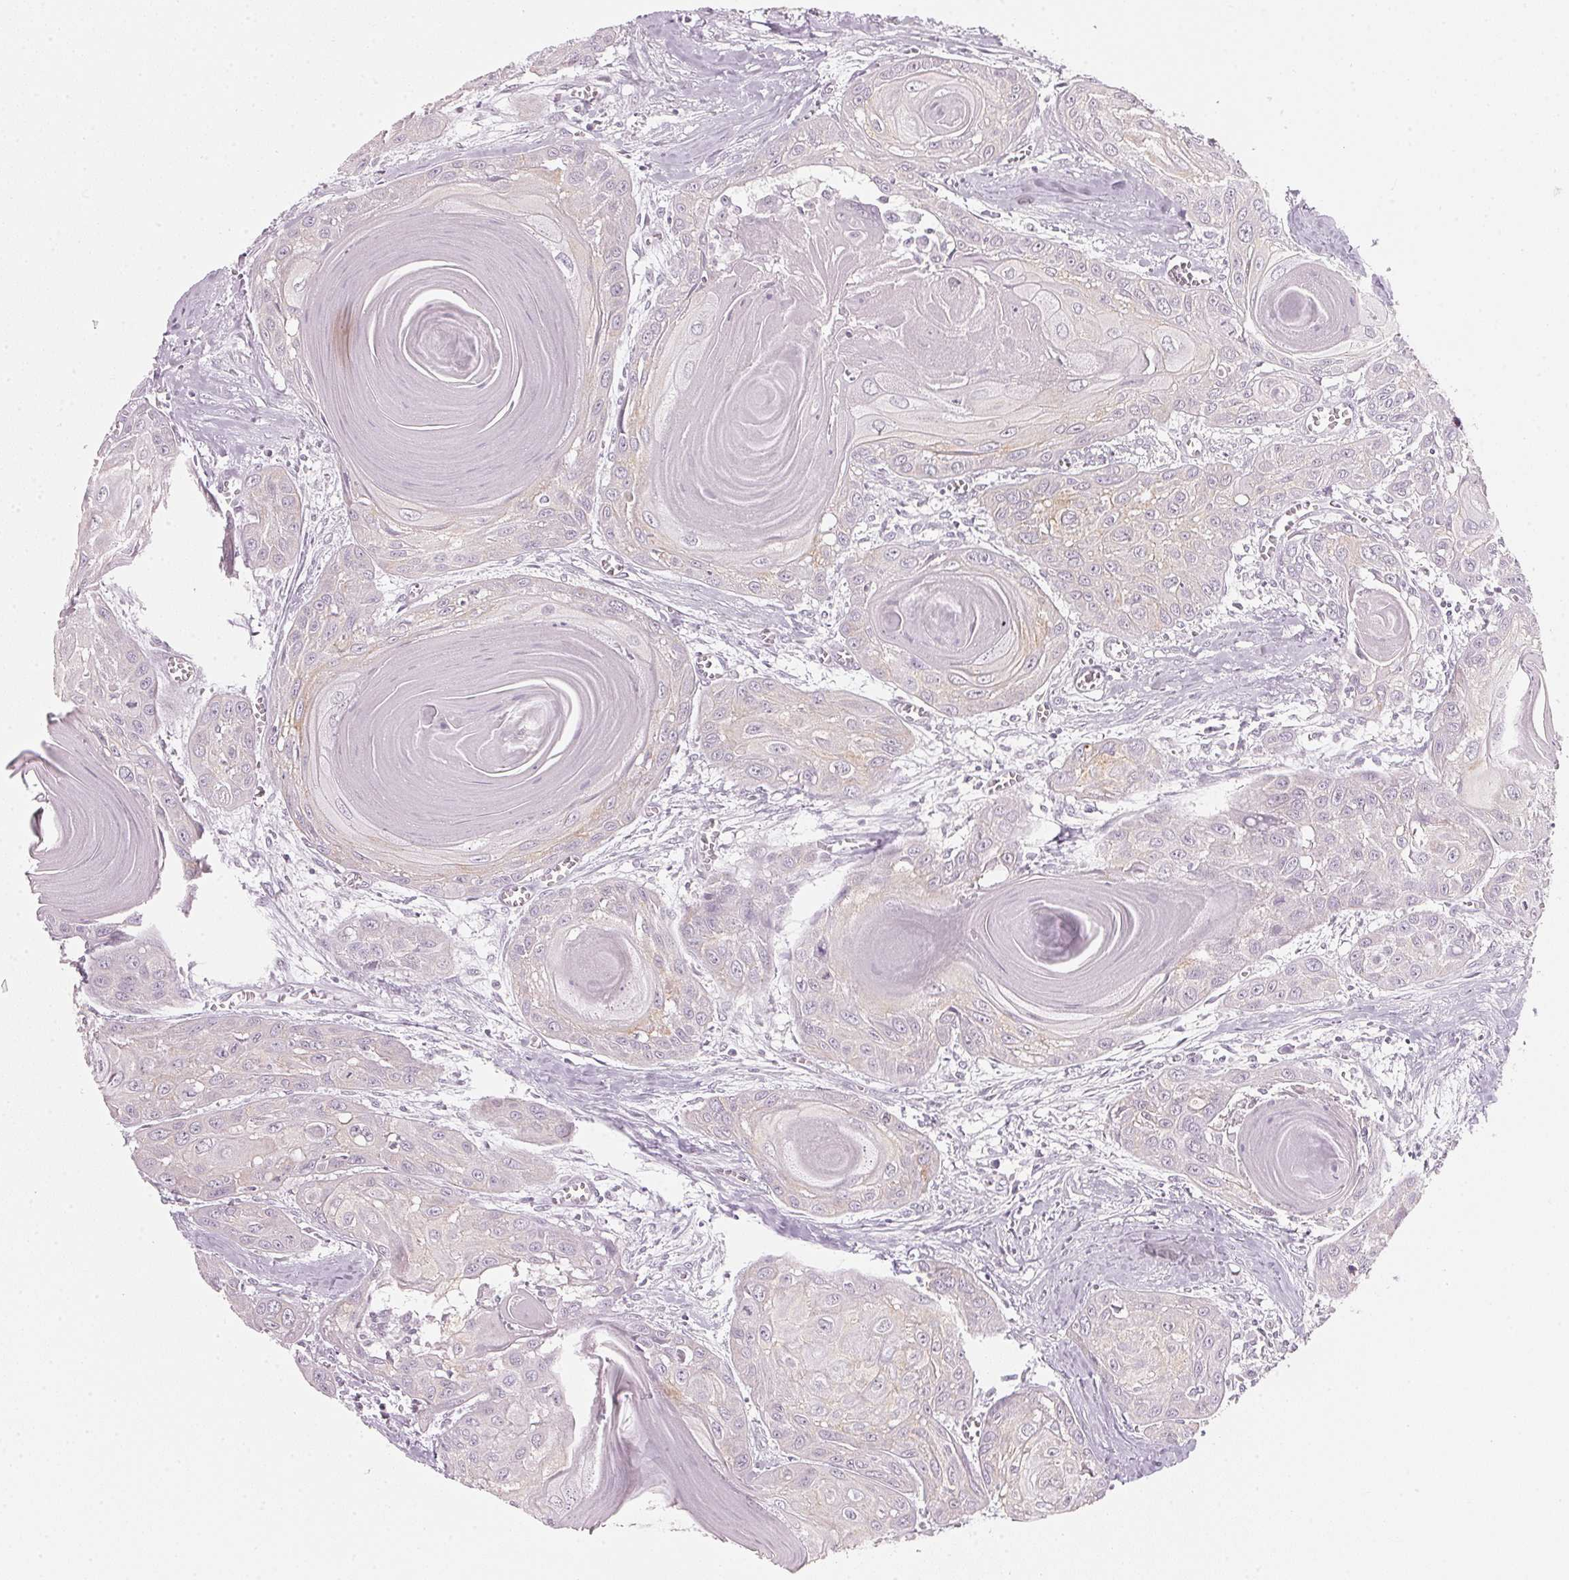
{"staining": {"intensity": "negative", "quantity": "none", "location": "none"}, "tissue": "head and neck cancer", "cell_type": "Tumor cells", "image_type": "cancer", "snomed": [{"axis": "morphology", "description": "Squamous cell carcinoma, NOS"}, {"axis": "topography", "description": "Oral tissue"}, {"axis": "topography", "description": "Head-Neck"}], "caption": "Protein analysis of head and neck cancer (squamous cell carcinoma) demonstrates no significant positivity in tumor cells. (Brightfield microscopy of DAB IHC at high magnification).", "gene": "DNTTIP2", "patient": {"sex": "male", "age": 71}}